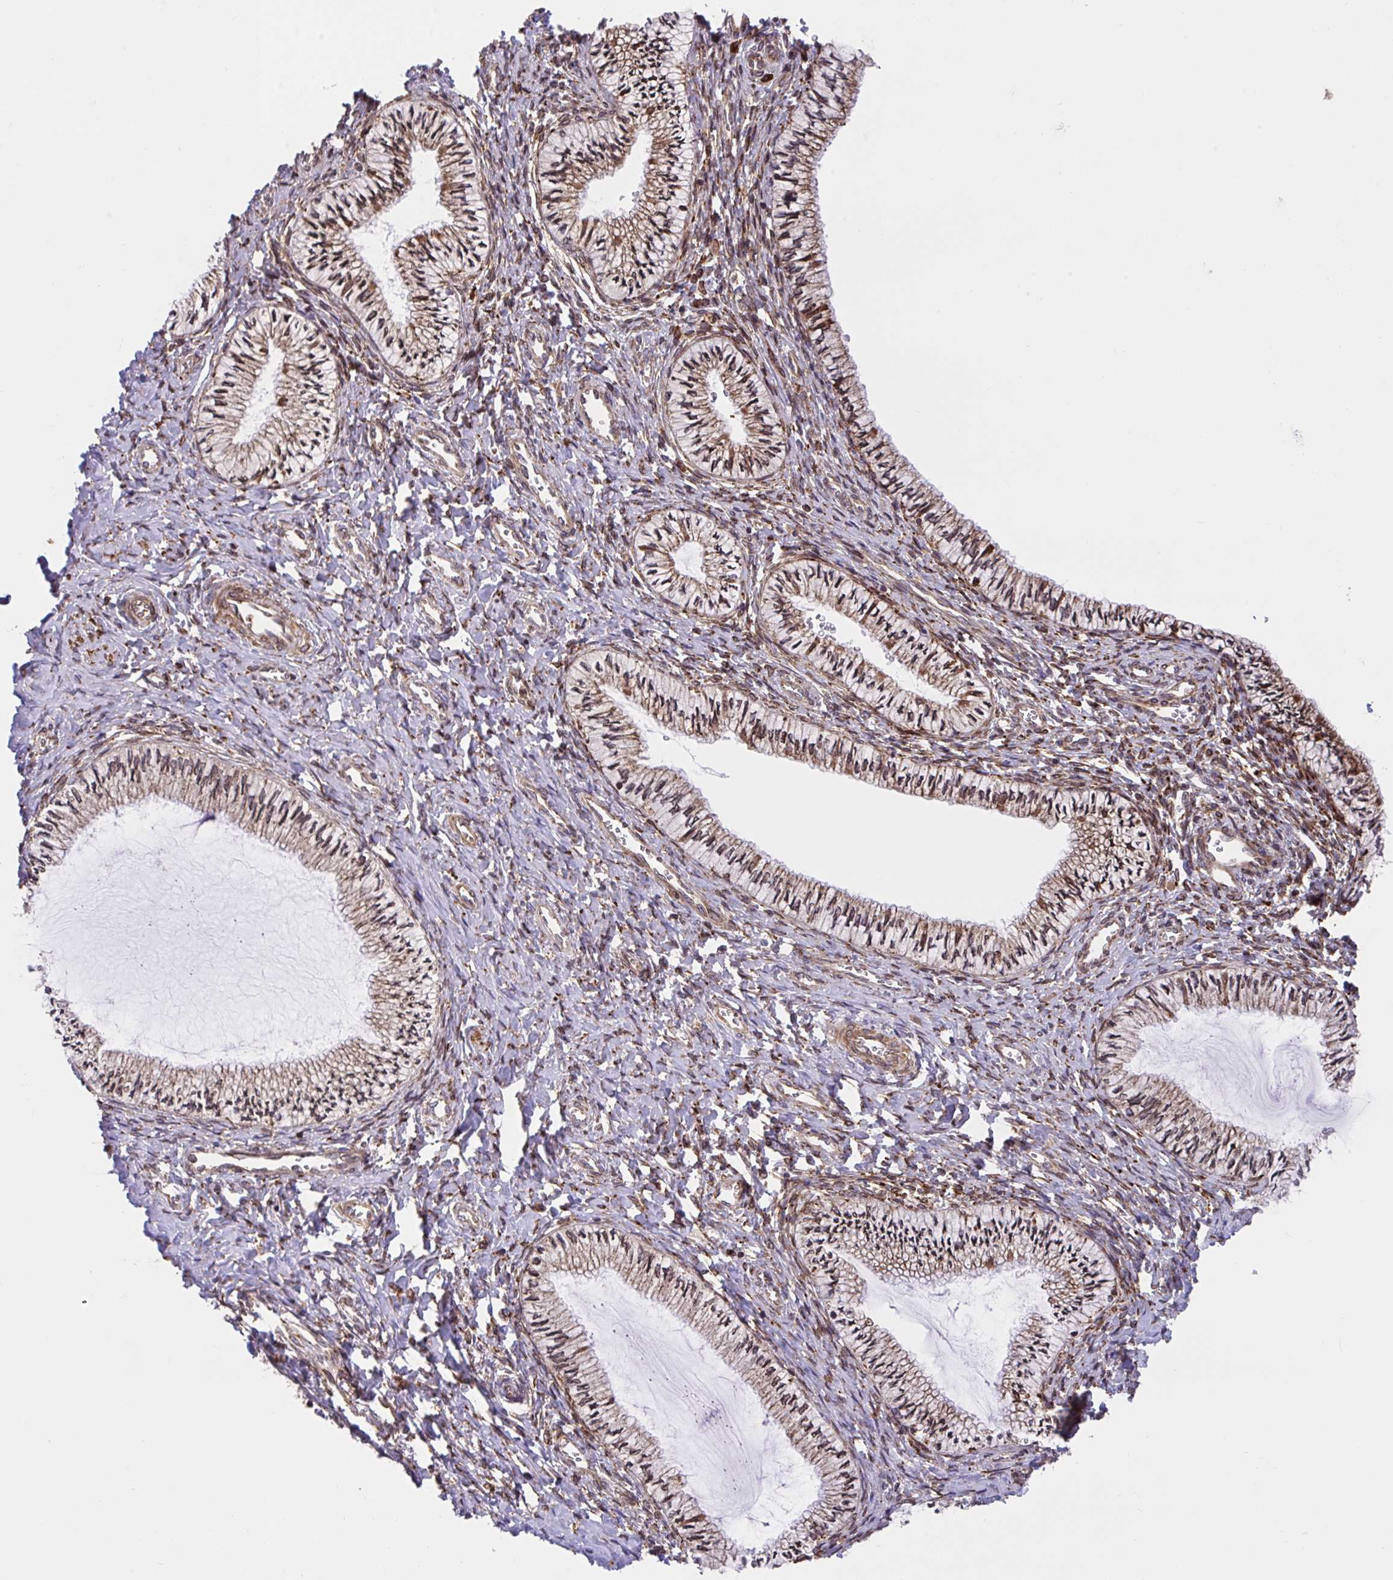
{"staining": {"intensity": "strong", "quantity": "25%-75%", "location": "cytoplasmic/membranous"}, "tissue": "cervix", "cell_type": "Glandular cells", "image_type": "normal", "snomed": [{"axis": "morphology", "description": "Normal tissue, NOS"}, {"axis": "topography", "description": "Cervix"}], "caption": "Brown immunohistochemical staining in unremarkable cervix demonstrates strong cytoplasmic/membranous expression in about 25%-75% of glandular cells.", "gene": "STIM2", "patient": {"sex": "female", "age": 24}}